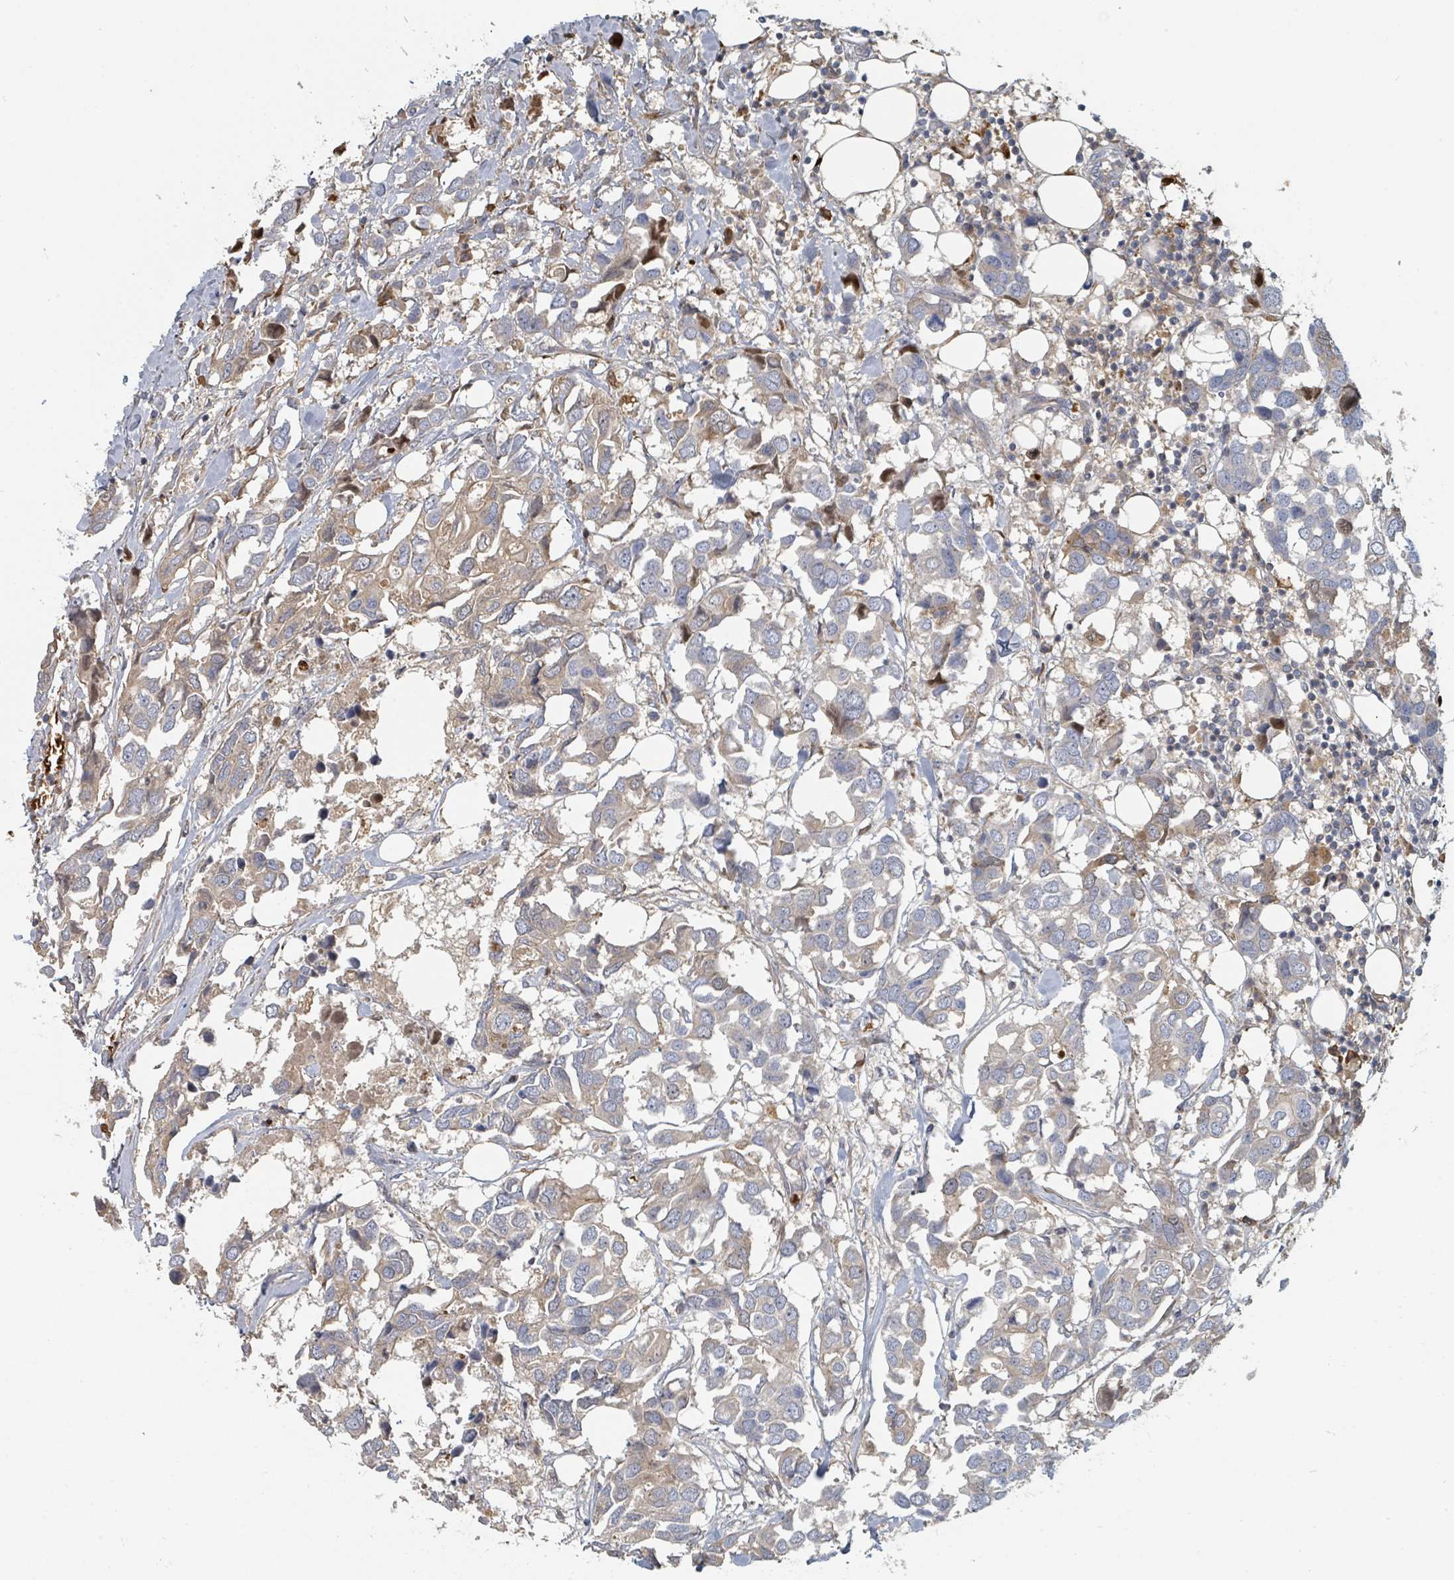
{"staining": {"intensity": "negative", "quantity": "none", "location": "none"}, "tissue": "breast cancer", "cell_type": "Tumor cells", "image_type": "cancer", "snomed": [{"axis": "morphology", "description": "Duct carcinoma"}, {"axis": "topography", "description": "Breast"}], "caption": "IHC of breast intraductal carcinoma displays no positivity in tumor cells.", "gene": "TRPC4AP", "patient": {"sex": "female", "age": 83}}